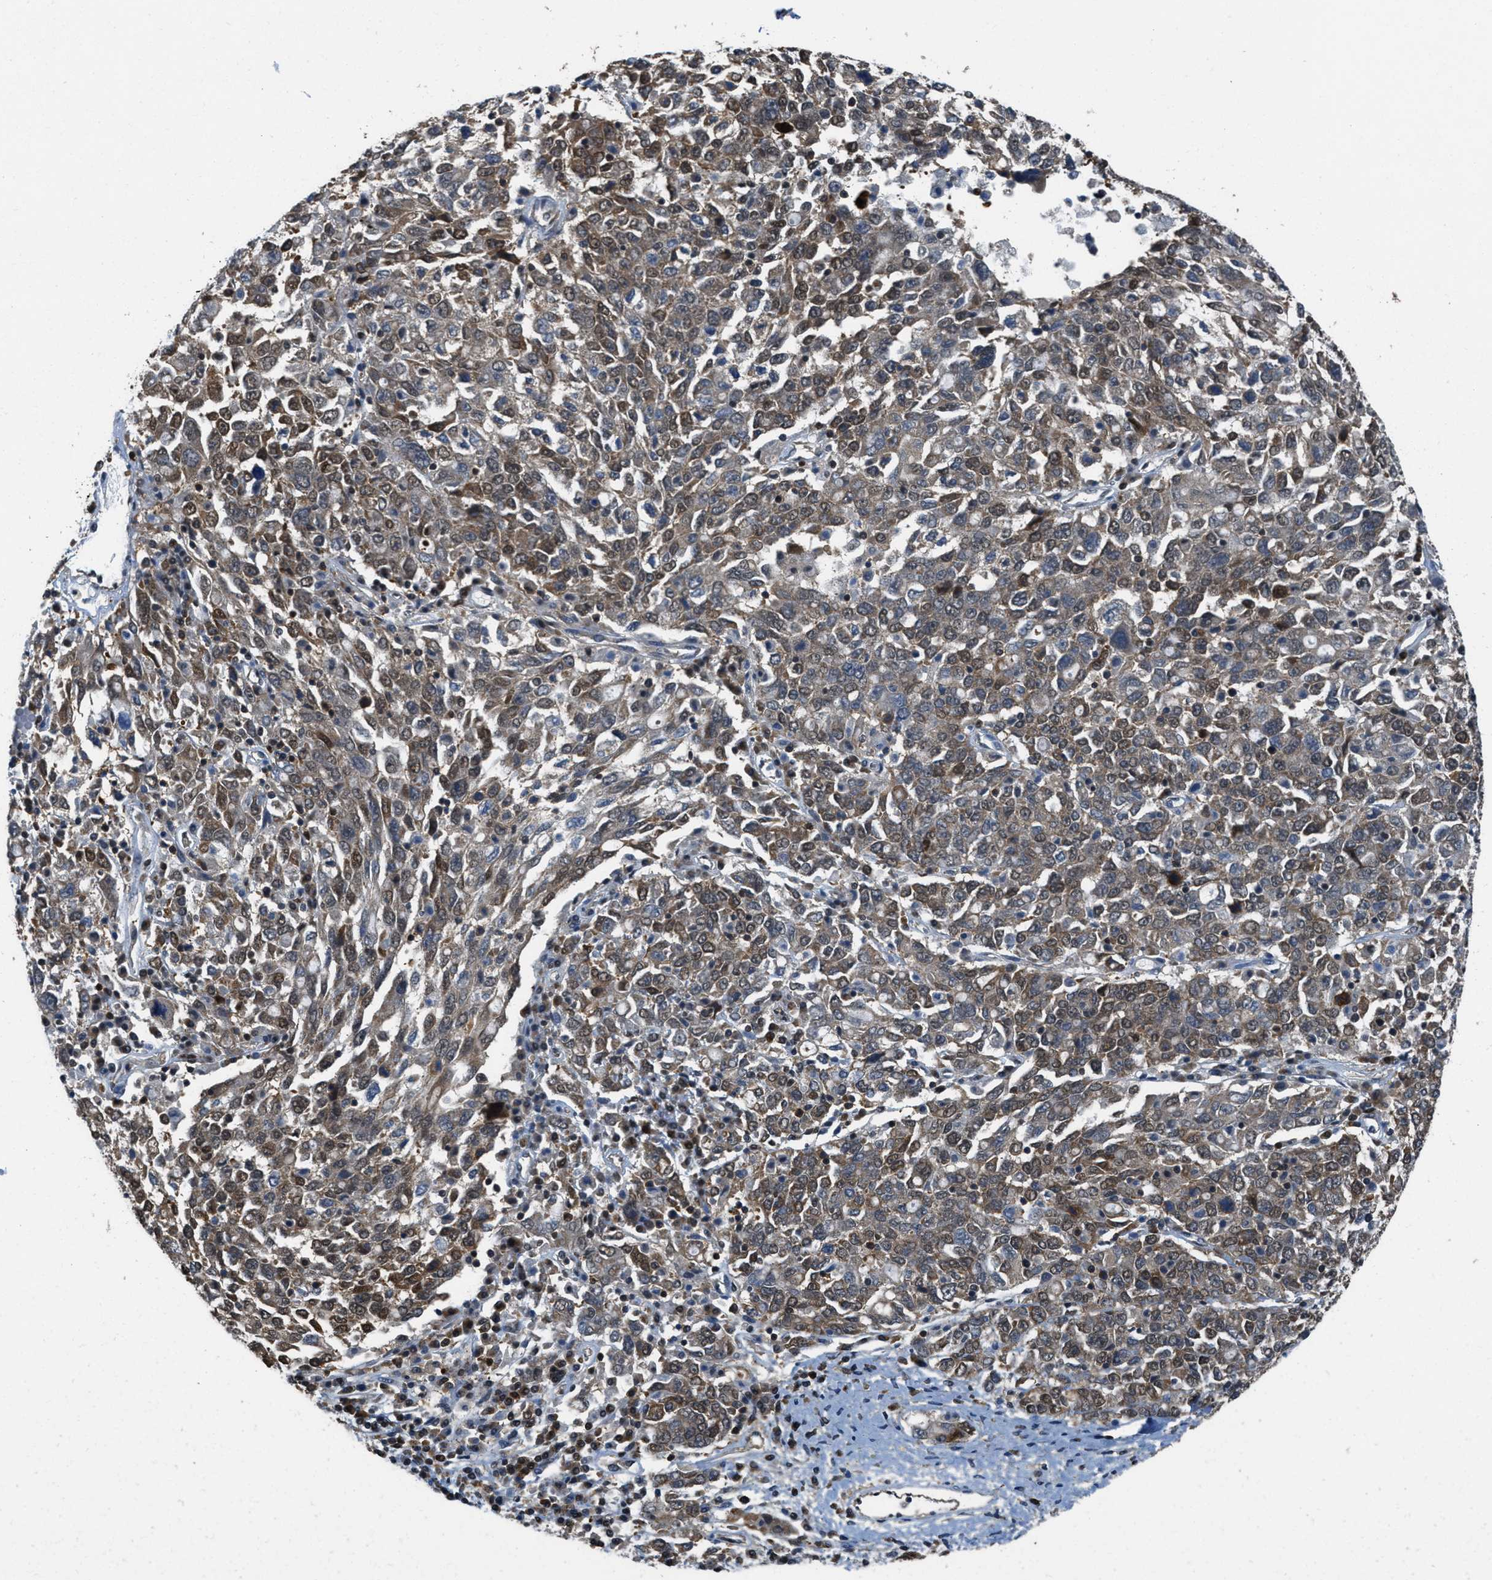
{"staining": {"intensity": "moderate", "quantity": ">75%", "location": "cytoplasmic/membranous,nuclear"}, "tissue": "ovarian cancer", "cell_type": "Tumor cells", "image_type": "cancer", "snomed": [{"axis": "morphology", "description": "Carcinoma, endometroid"}, {"axis": "topography", "description": "Ovary"}], "caption": "Brown immunohistochemical staining in ovarian cancer (endometroid carcinoma) exhibits moderate cytoplasmic/membranous and nuclear expression in approximately >75% of tumor cells.", "gene": "PIP5K1C", "patient": {"sex": "female", "age": 62}}